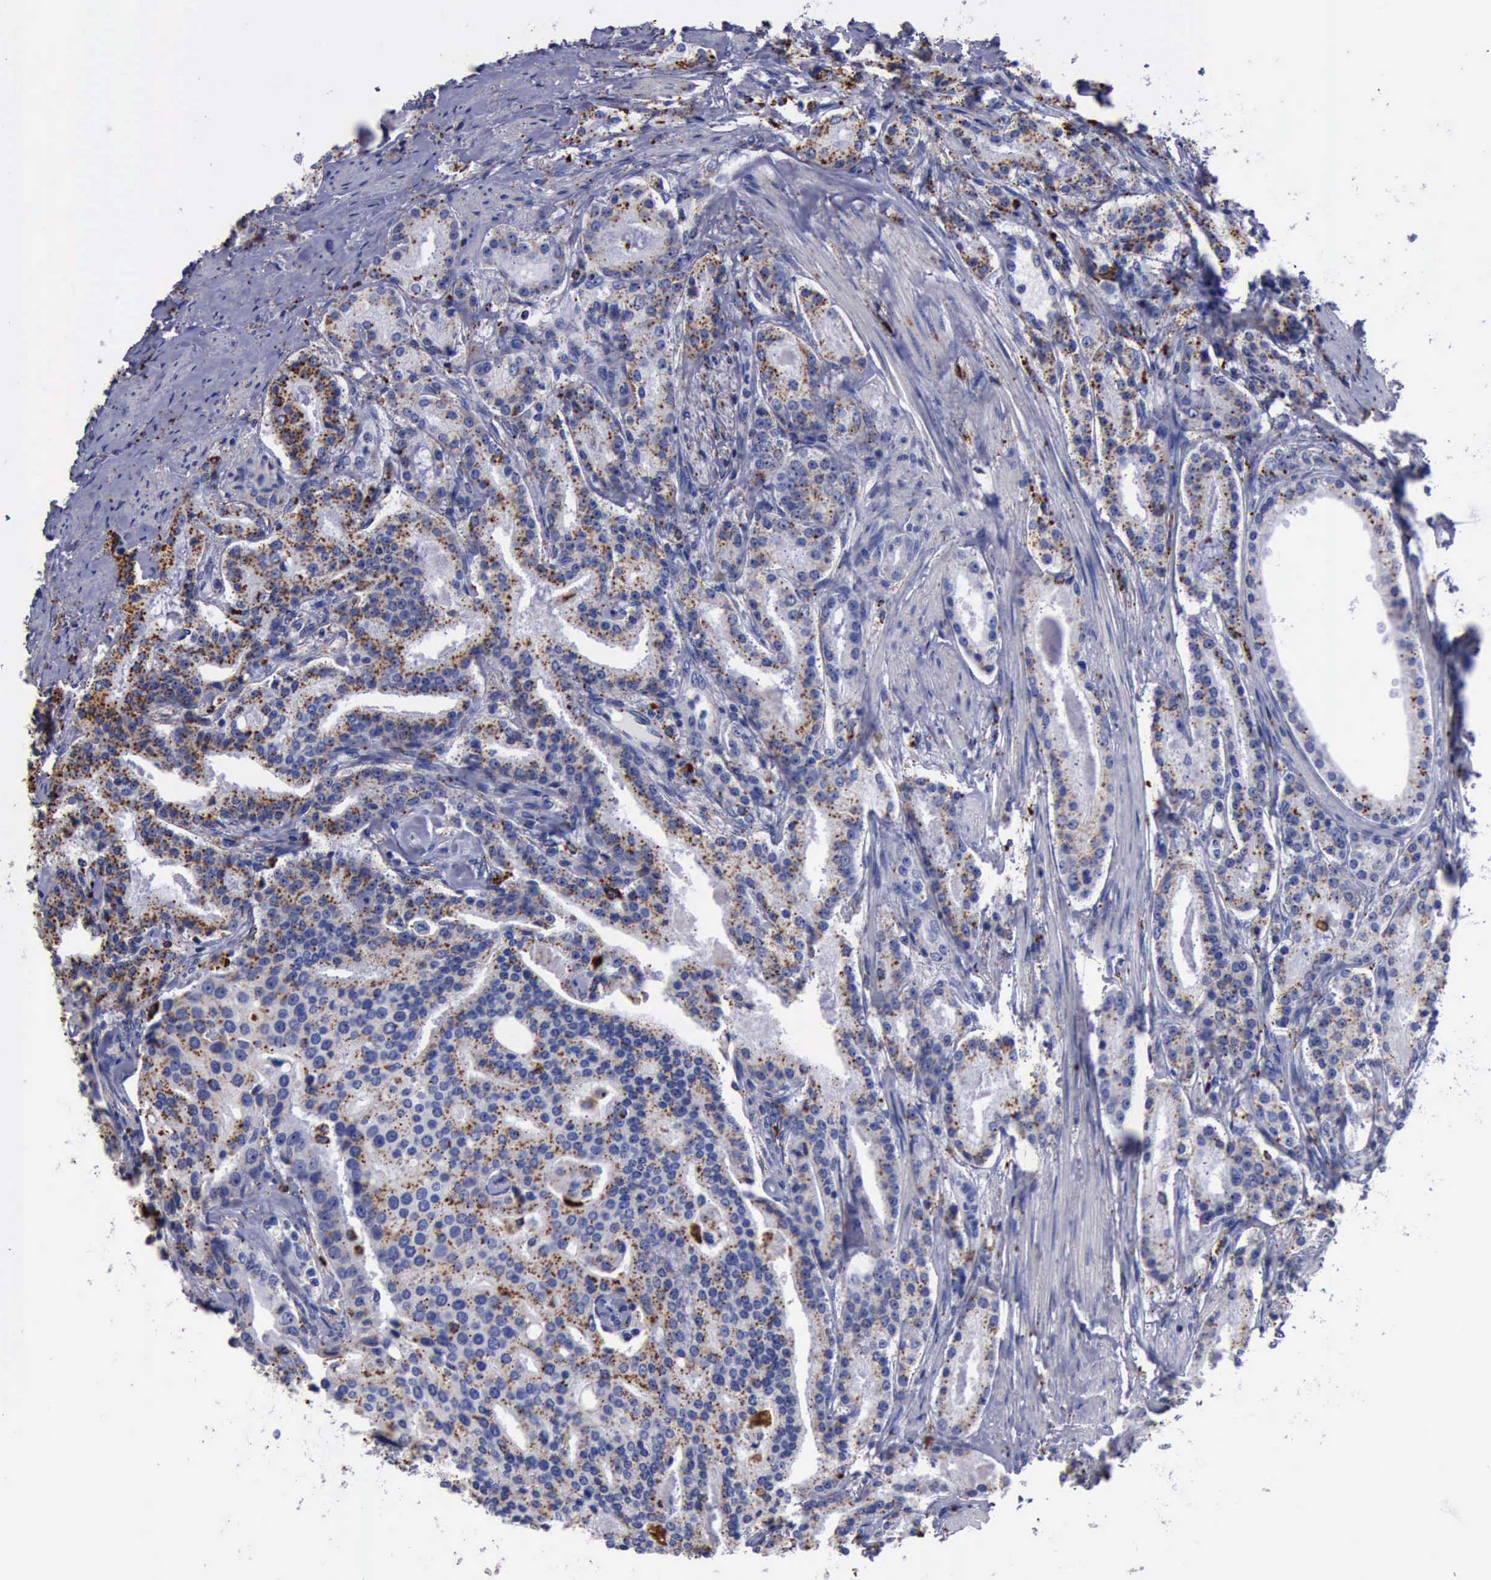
{"staining": {"intensity": "moderate", "quantity": "25%-75%", "location": "cytoplasmic/membranous"}, "tissue": "prostate cancer", "cell_type": "Tumor cells", "image_type": "cancer", "snomed": [{"axis": "morphology", "description": "Adenocarcinoma, Medium grade"}, {"axis": "topography", "description": "Prostate"}], "caption": "This image reveals immunohistochemistry staining of human prostate medium-grade adenocarcinoma, with medium moderate cytoplasmic/membranous staining in approximately 25%-75% of tumor cells.", "gene": "CTSD", "patient": {"sex": "male", "age": 72}}